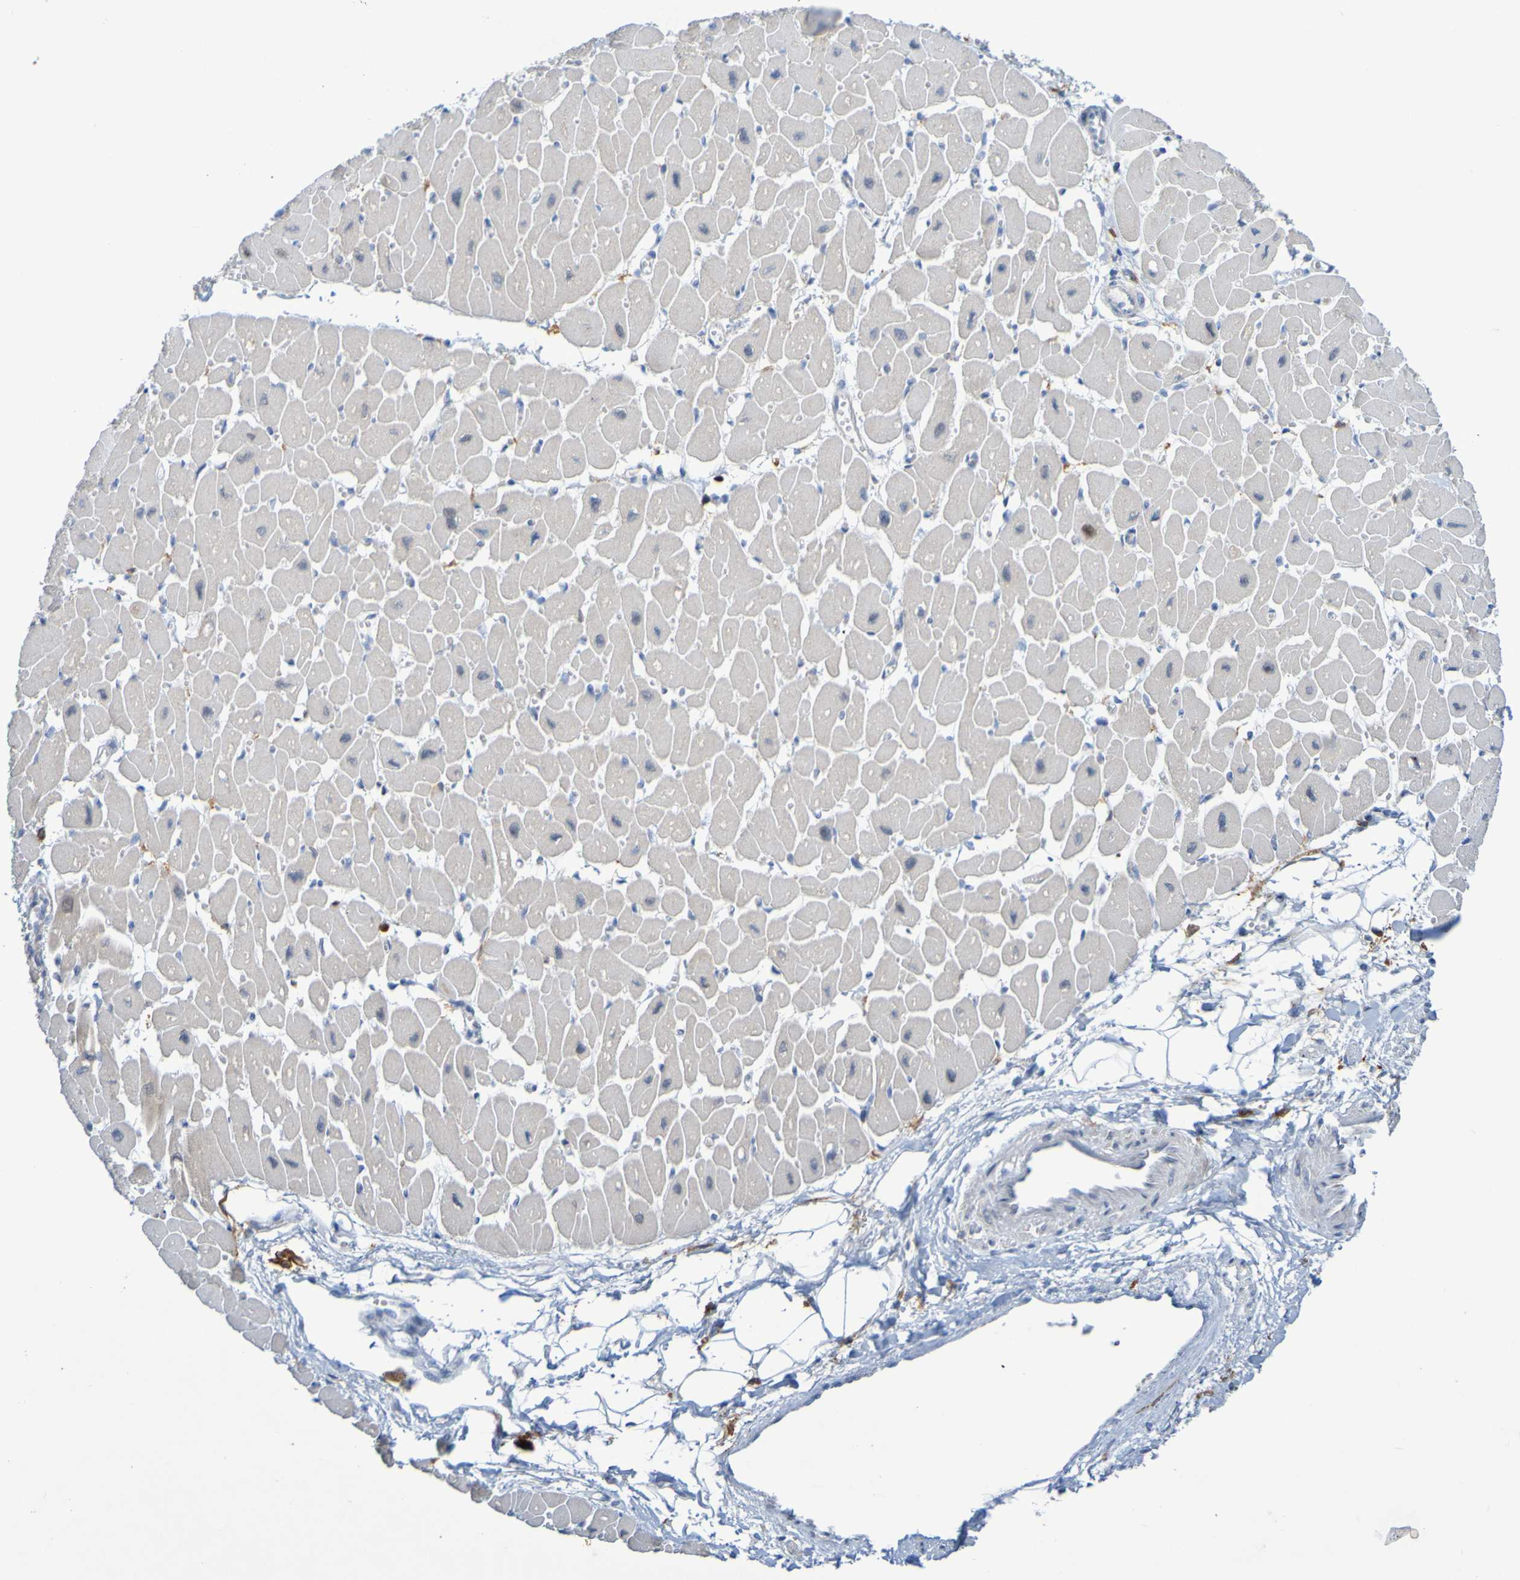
{"staining": {"intensity": "weak", "quantity": "<25%", "location": "cytoplasmic/membranous"}, "tissue": "heart muscle", "cell_type": "Cardiomyocytes", "image_type": "normal", "snomed": [{"axis": "morphology", "description": "Normal tissue, NOS"}, {"axis": "topography", "description": "Heart"}], "caption": "This is an immunohistochemistry (IHC) photomicrograph of normal heart muscle. There is no staining in cardiomyocytes.", "gene": "LILRB5", "patient": {"sex": "female", "age": 54}}